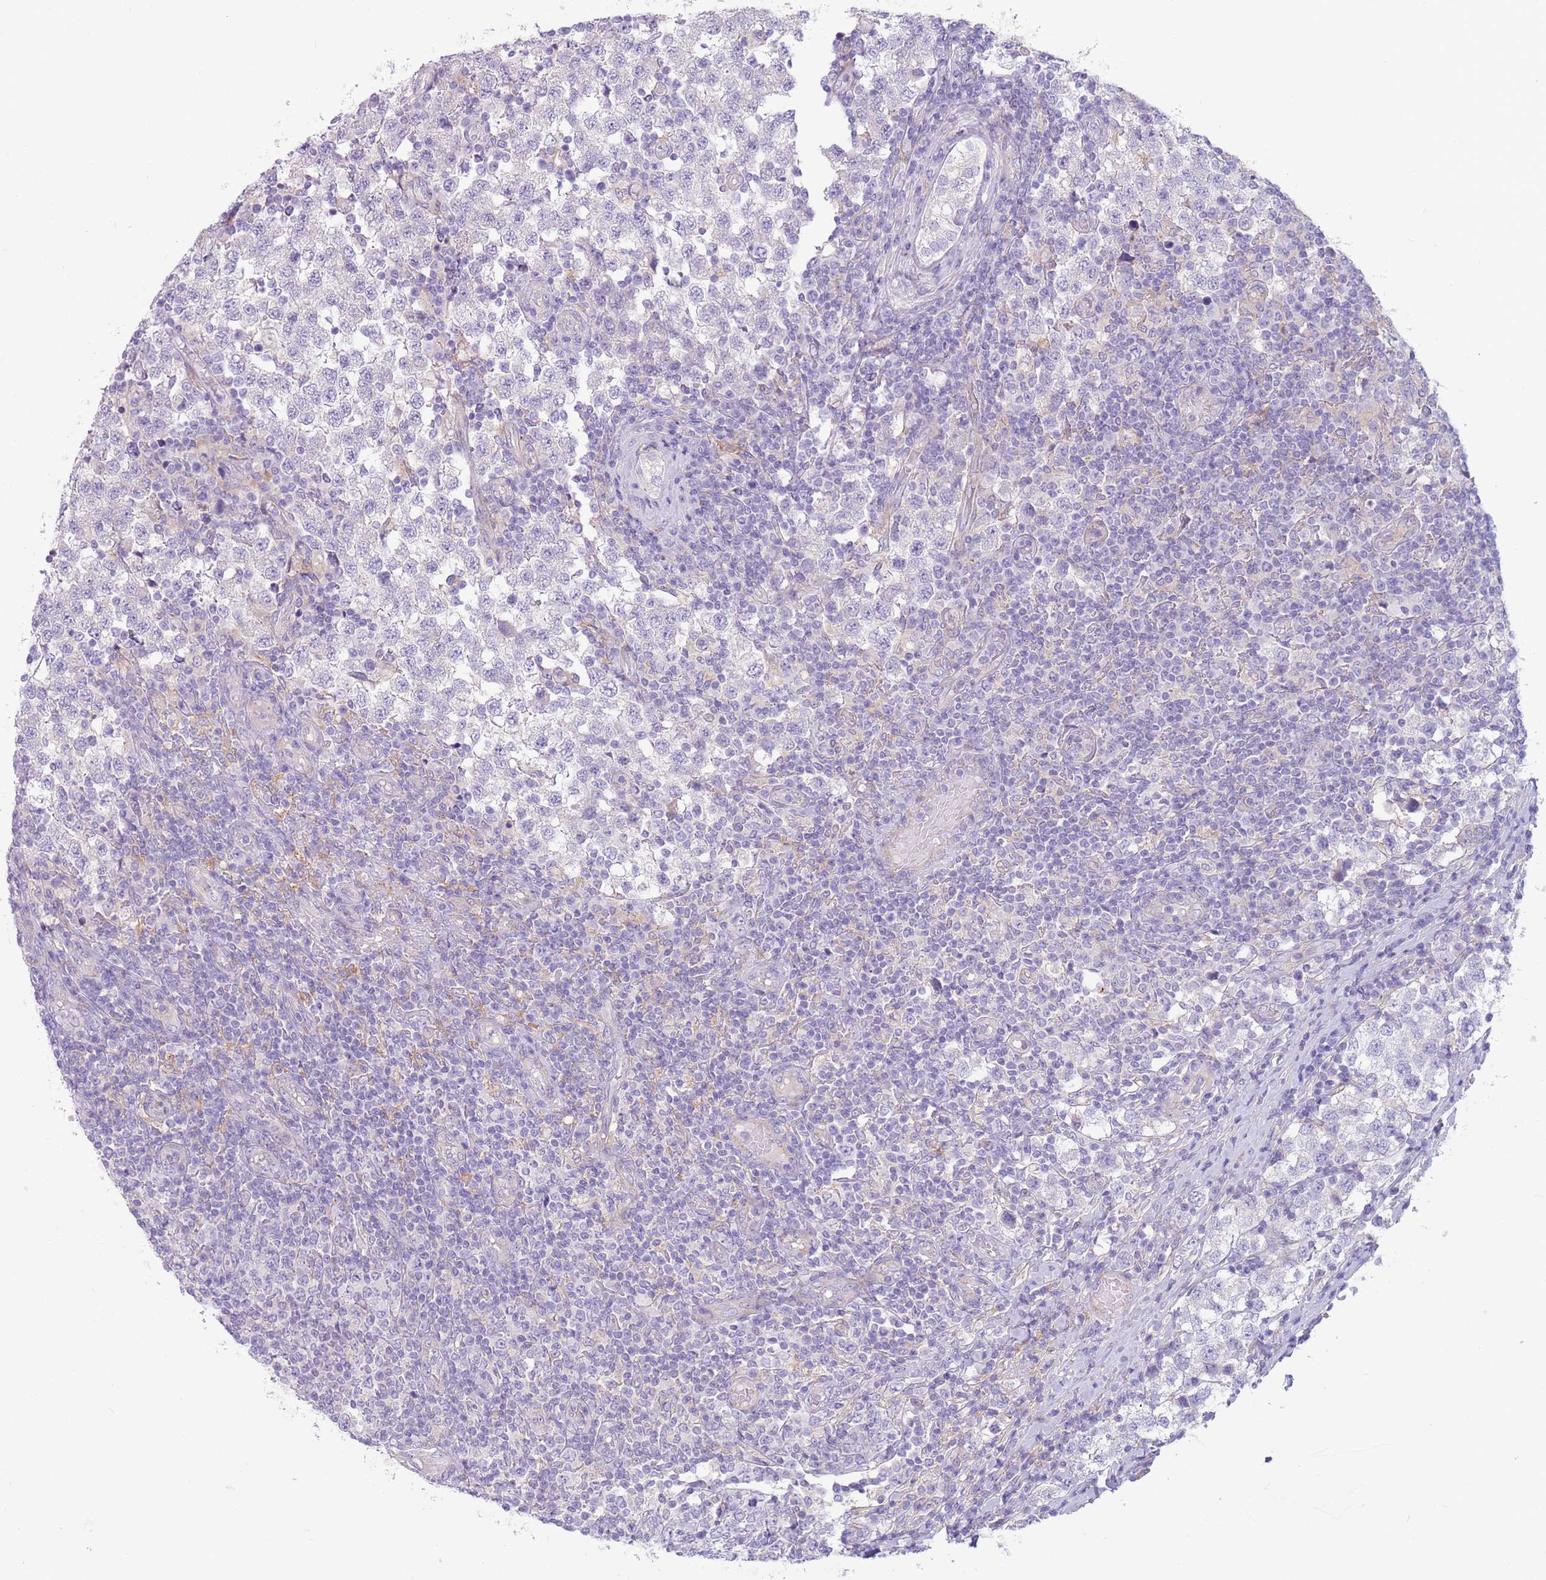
{"staining": {"intensity": "negative", "quantity": "none", "location": "none"}, "tissue": "testis cancer", "cell_type": "Tumor cells", "image_type": "cancer", "snomed": [{"axis": "morphology", "description": "Seminoma, NOS"}, {"axis": "topography", "description": "Testis"}], "caption": "A micrograph of testis cancer (seminoma) stained for a protein exhibits no brown staining in tumor cells.", "gene": "SNX6", "patient": {"sex": "male", "age": 34}}